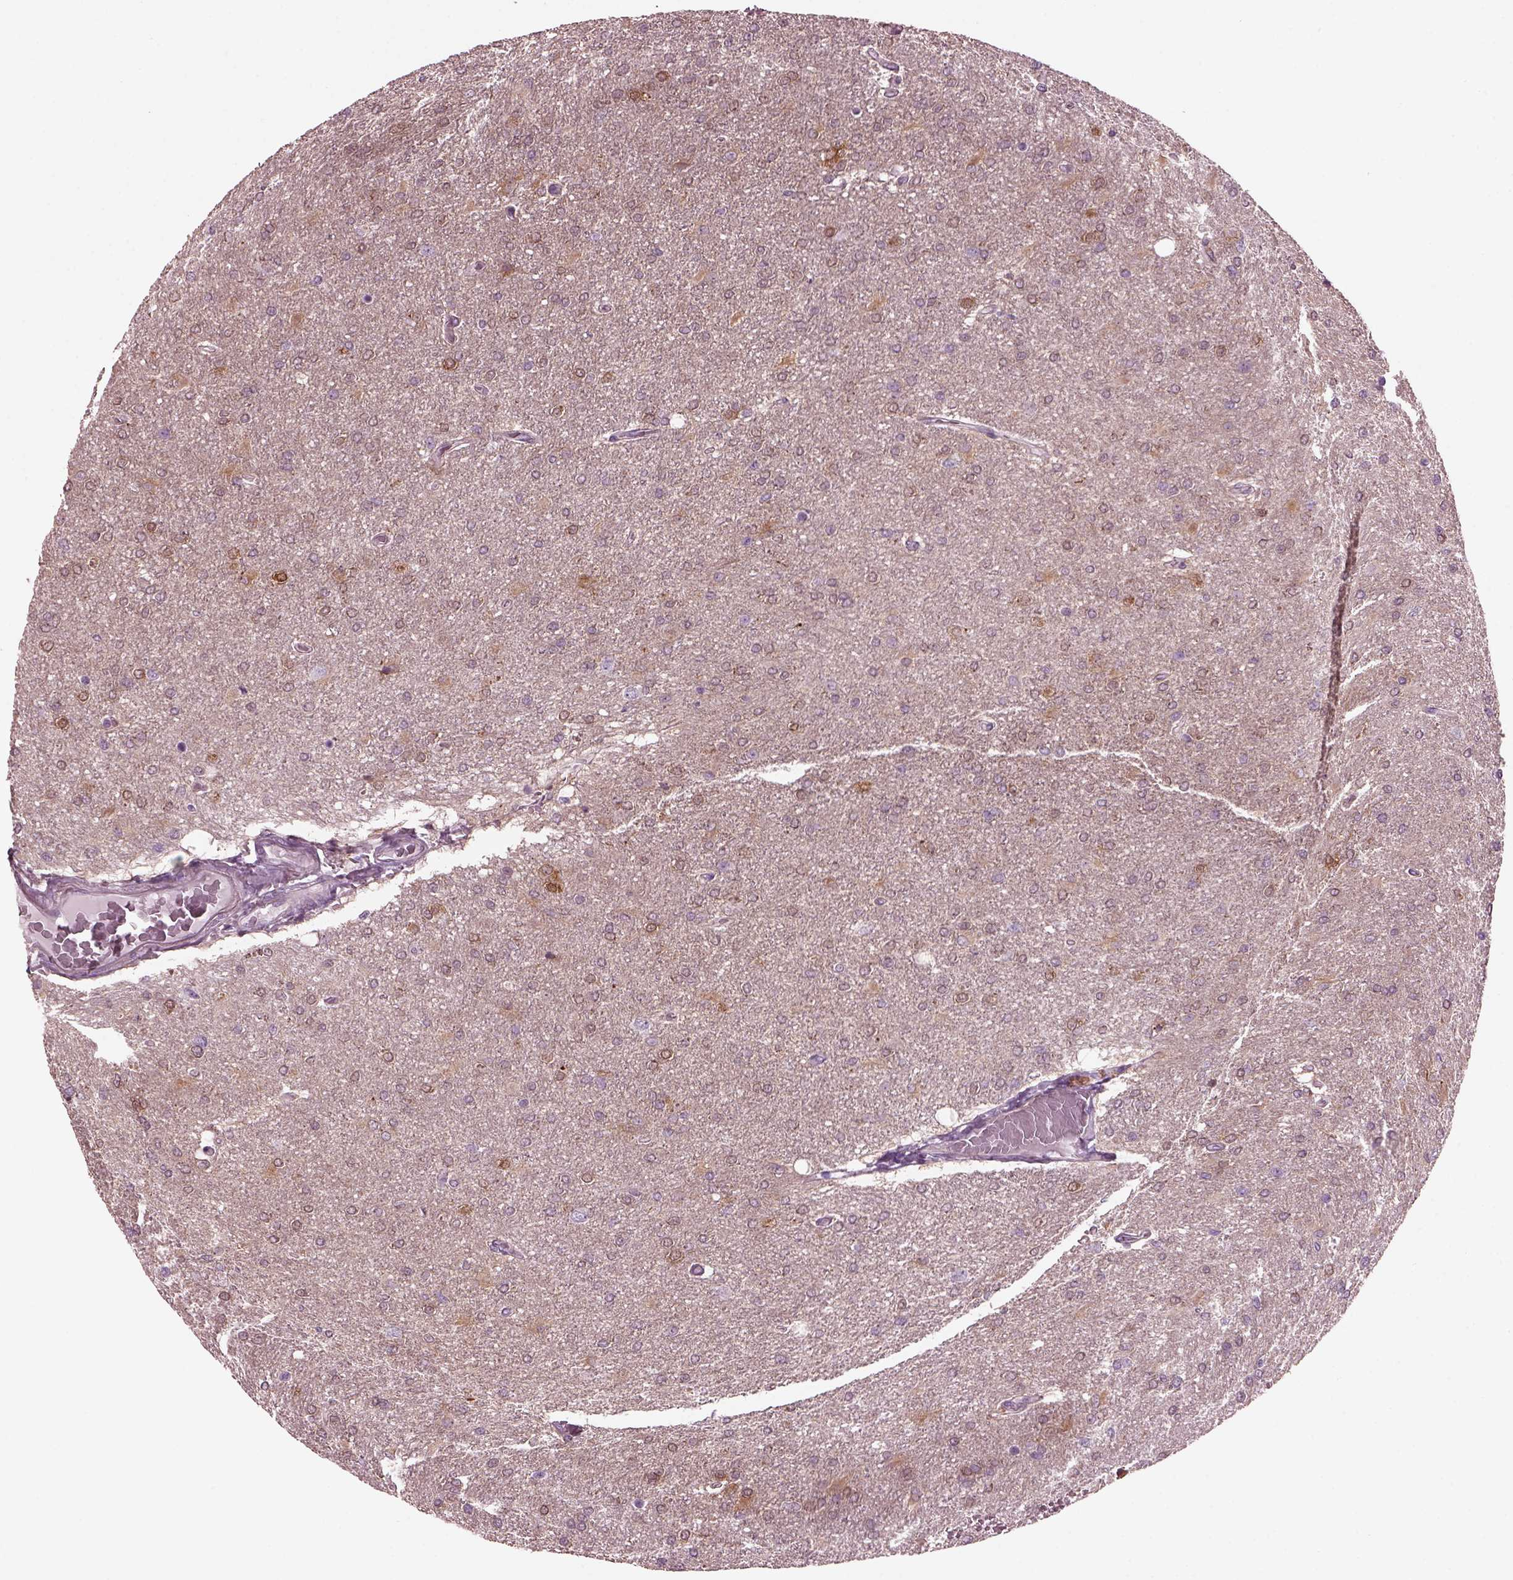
{"staining": {"intensity": "weak", "quantity": "<25%", "location": "cytoplasmic/membranous"}, "tissue": "glioma", "cell_type": "Tumor cells", "image_type": "cancer", "snomed": [{"axis": "morphology", "description": "Glioma, malignant, High grade"}, {"axis": "topography", "description": "Cerebral cortex"}], "caption": "A photomicrograph of human glioma is negative for staining in tumor cells. (Immunohistochemistry, brightfield microscopy, high magnification).", "gene": "GDF11", "patient": {"sex": "male", "age": 70}}